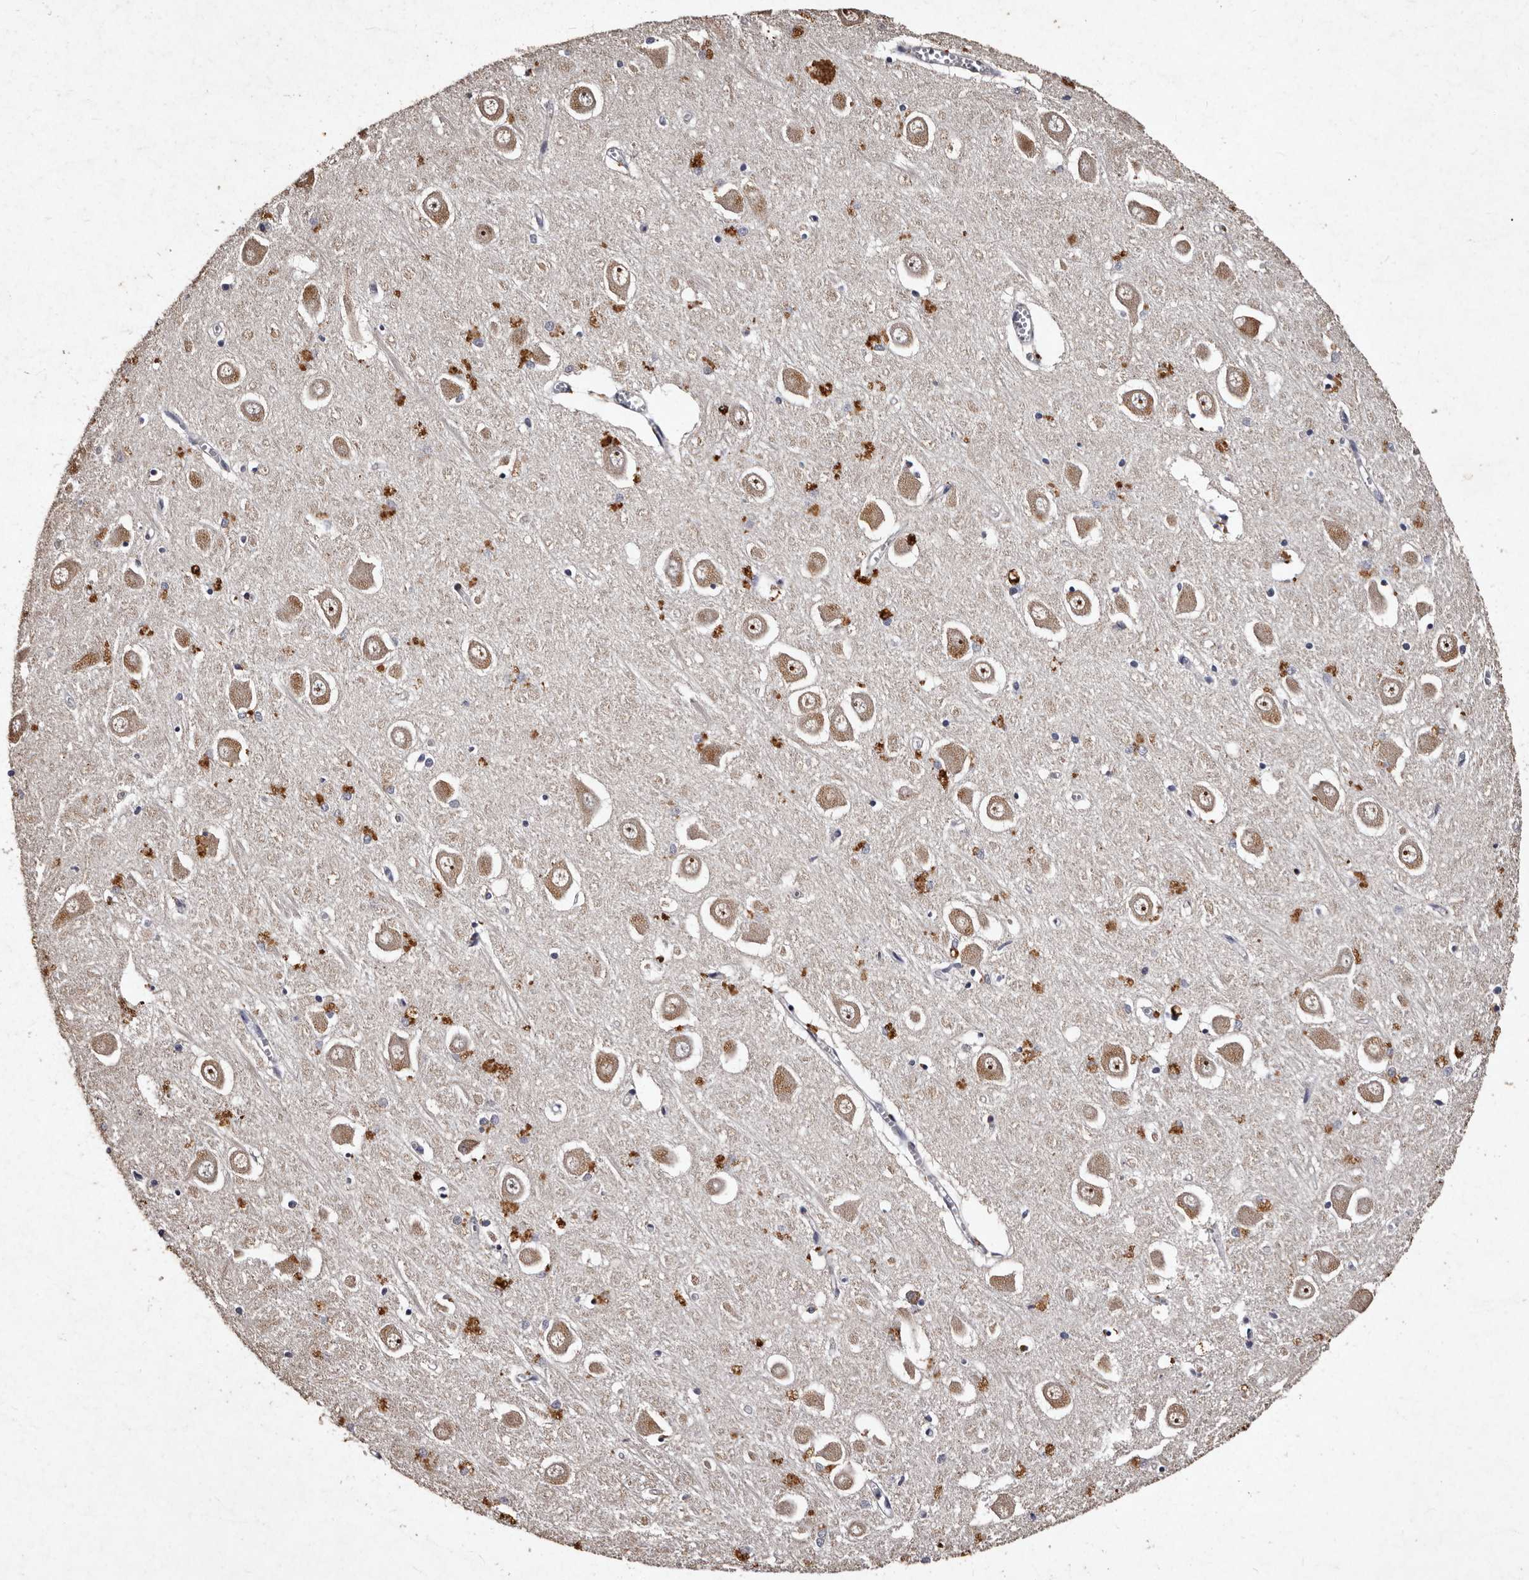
{"staining": {"intensity": "moderate", "quantity": "<25%", "location": "cytoplasmic/membranous"}, "tissue": "hippocampus", "cell_type": "Glial cells", "image_type": "normal", "snomed": [{"axis": "morphology", "description": "Normal tissue, NOS"}, {"axis": "topography", "description": "Hippocampus"}], "caption": "IHC (DAB (3,3'-diaminobenzidine)) staining of normal hippocampus displays moderate cytoplasmic/membranous protein positivity in approximately <25% of glial cells.", "gene": "TFB1M", "patient": {"sex": "male", "age": 70}}